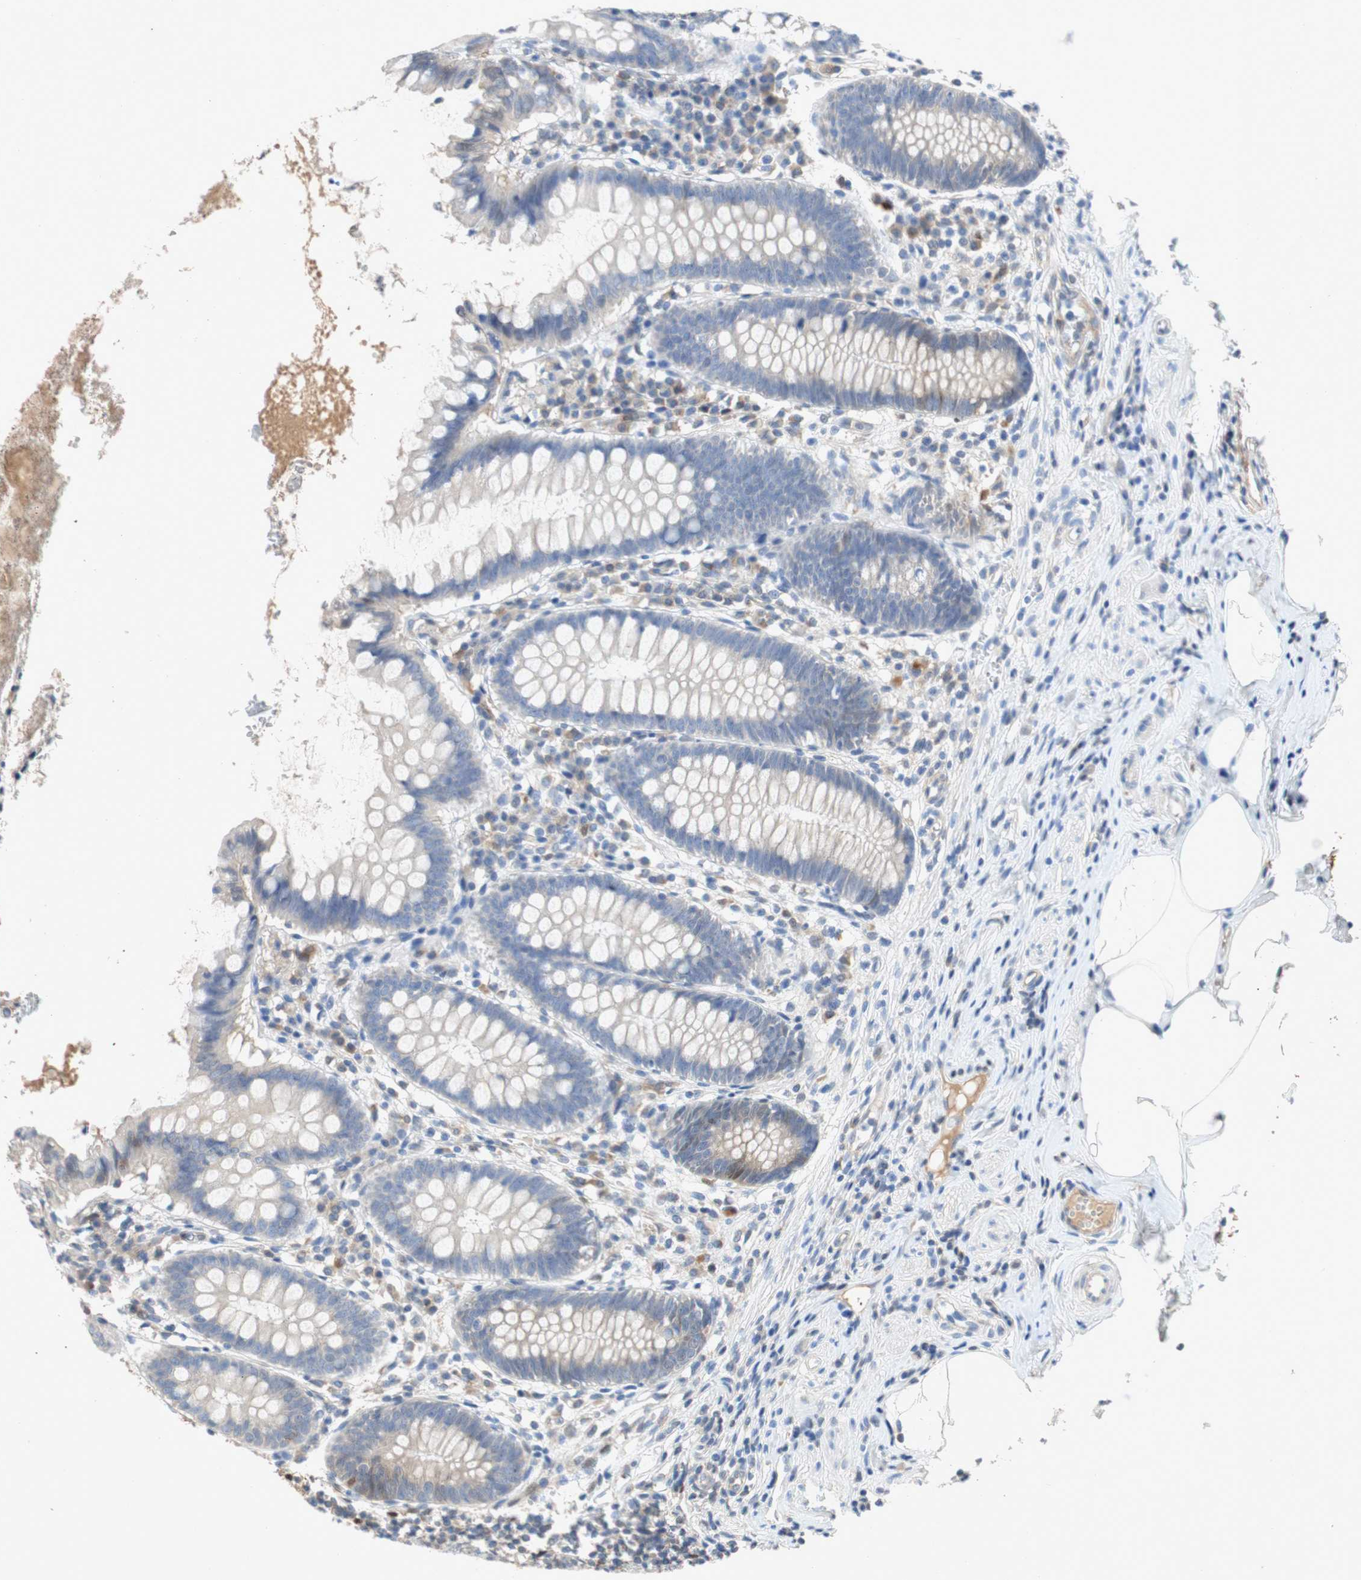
{"staining": {"intensity": "weak", "quantity": "<25%", "location": "cytoplasmic/membranous"}, "tissue": "appendix", "cell_type": "Glandular cells", "image_type": "normal", "snomed": [{"axis": "morphology", "description": "Normal tissue, NOS"}, {"axis": "topography", "description": "Appendix"}], "caption": "A high-resolution image shows immunohistochemistry (IHC) staining of benign appendix, which reveals no significant positivity in glandular cells.", "gene": "RELB", "patient": {"sex": "female", "age": 50}}